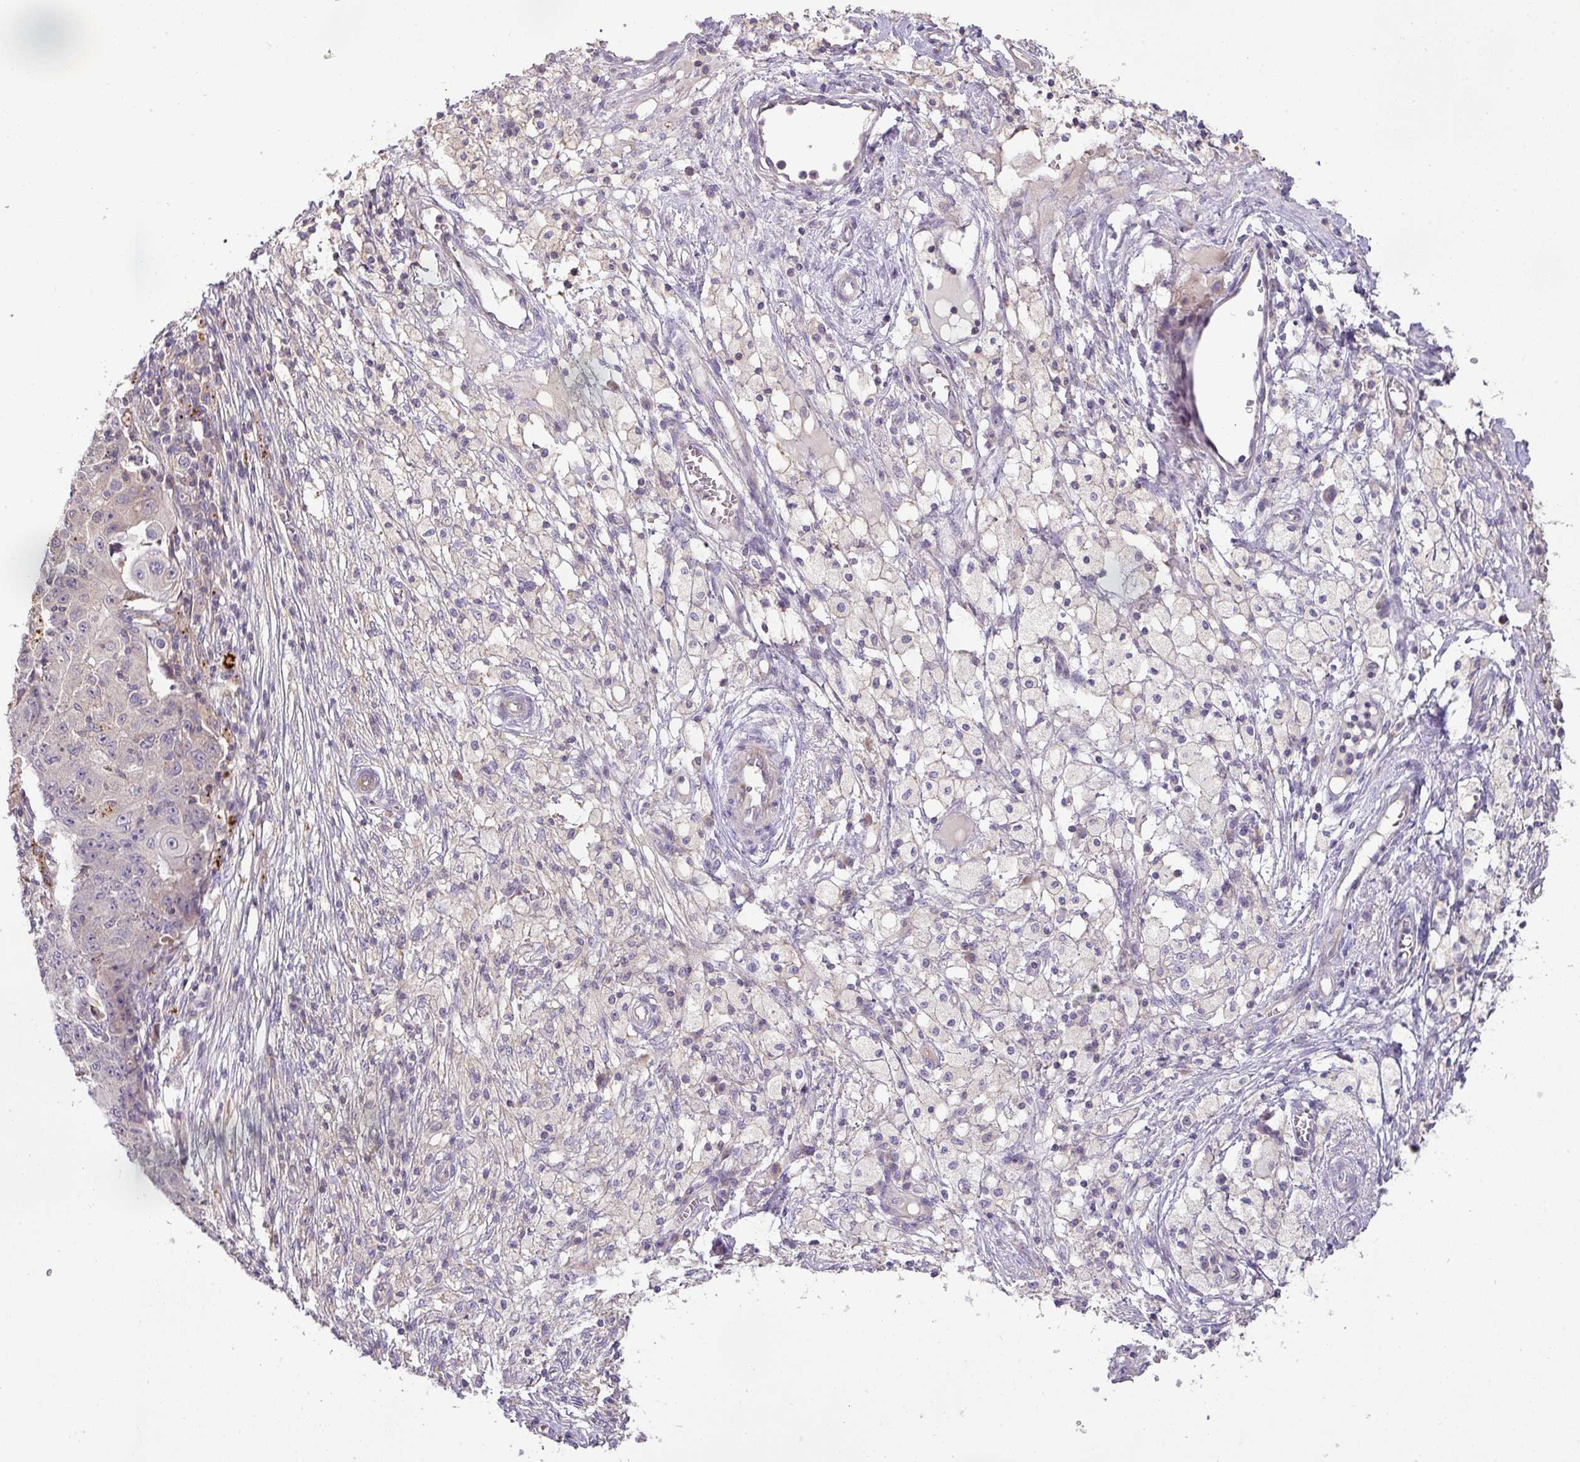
{"staining": {"intensity": "negative", "quantity": "none", "location": "none"}, "tissue": "ovarian cancer", "cell_type": "Tumor cells", "image_type": "cancer", "snomed": [{"axis": "morphology", "description": "Carcinoma, endometroid"}, {"axis": "topography", "description": "Ovary"}], "caption": "This is an immunohistochemistry (IHC) photomicrograph of endometroid carcinoma (ovarian). There is no staining in tumor cells.", "gene": "HOXC13", "patient": {"sex": "female", "age": 42}}